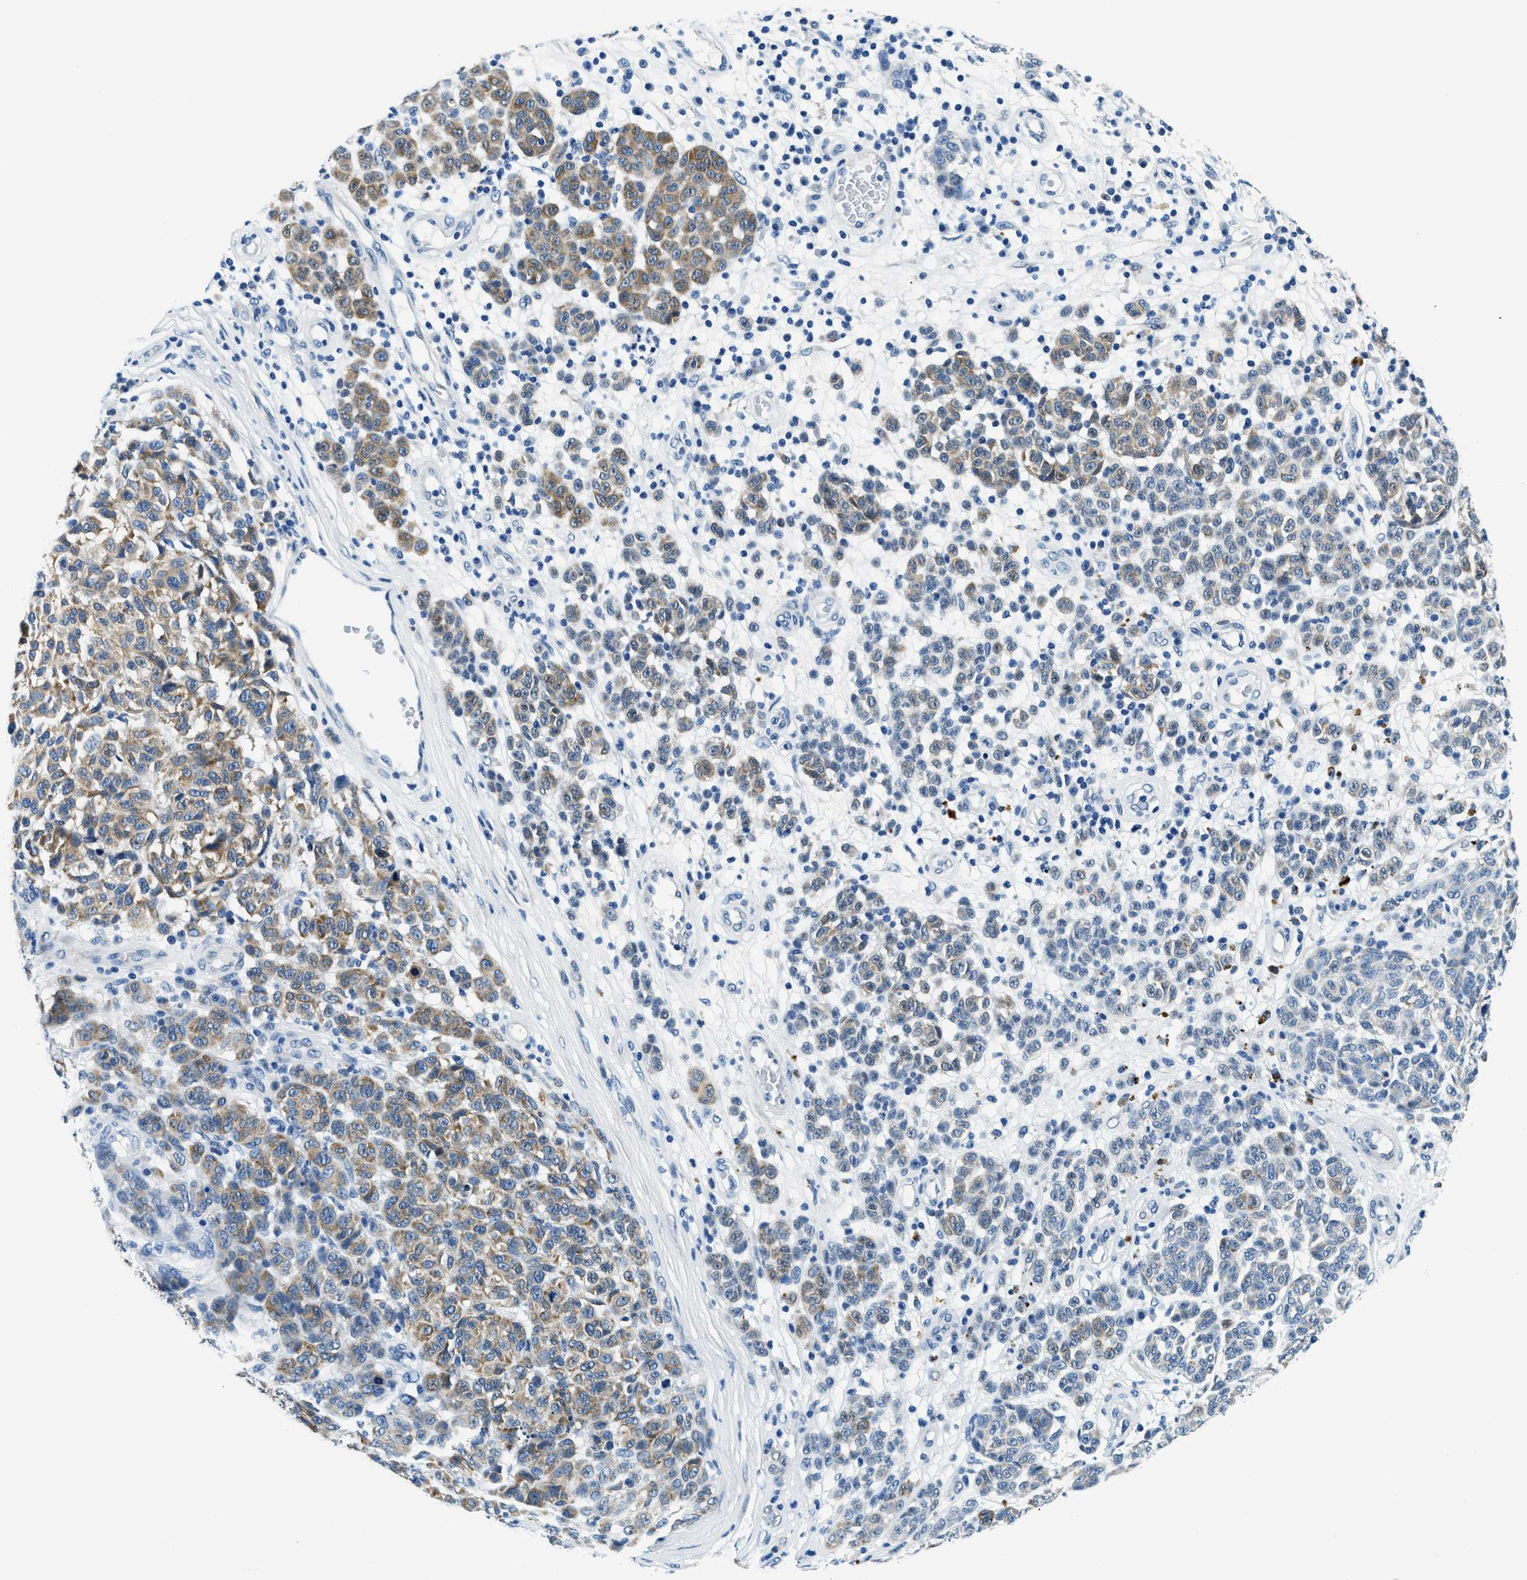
{"staining": {"intensity": "moderate", "quantity": "25%-75%", "location": "cytoplasmic/membranous"}, "tissue": "melanoma", "cell_type": "Tumor cells", "image_type": "cancer", "snomed": [{"axis": "morphology", "description": "Malignant melanoma, NOS"}, {"axis": "topography", "description": "Skin"}], "caption": "Immunohistochemical staining of human malignant melanoma displays medium levels of moderate cytoplasmic/membranous protein expression in approximately 25%-75% of tumor cells.", "gene": "UBAC2", "patient": {"sex": "male", "age": 59}}